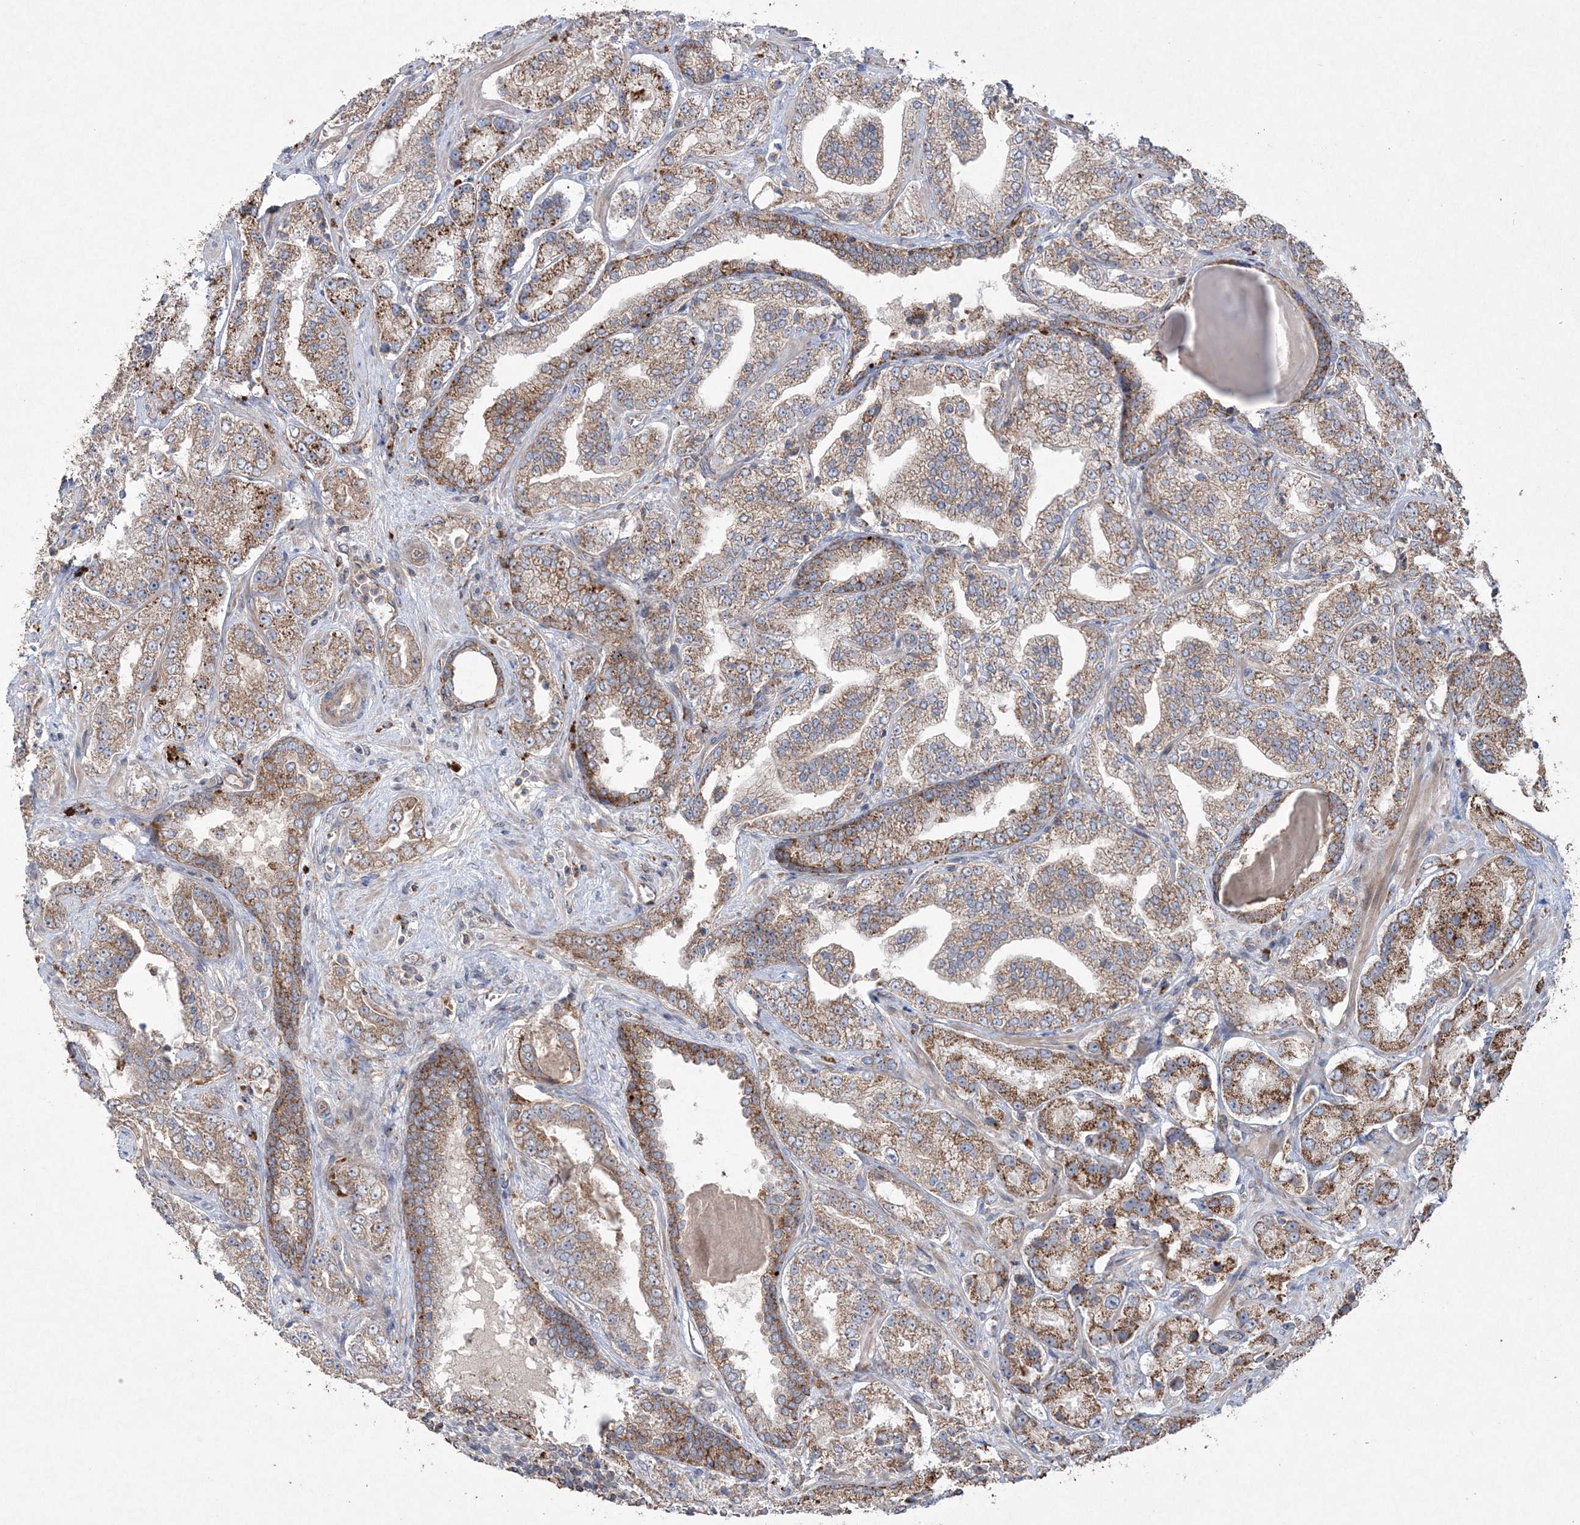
{"staining": {"intensity": "strong", "quantity": "25%-75%", "location": "cytoplasmic/membranous"}, "tissue": "prostate cancer", "cell_type": "Tumor cells", "image_type": "cancer", "snomed": [{"axis": "morphology", "description": "Adenocarcinoma, High grade"}, {"axis": "topography", "description": "Prostate"}], "caption": "Prostate cancer (high-grade adenocarcinoma) stained with immunohistochemistry (IHC) reveals strong cytoplasmic/membranous positivity in approximately 25%-75% of tumor cells.", "gene": "TTC7A", "patient": {"sex": "male", "age": 64}}